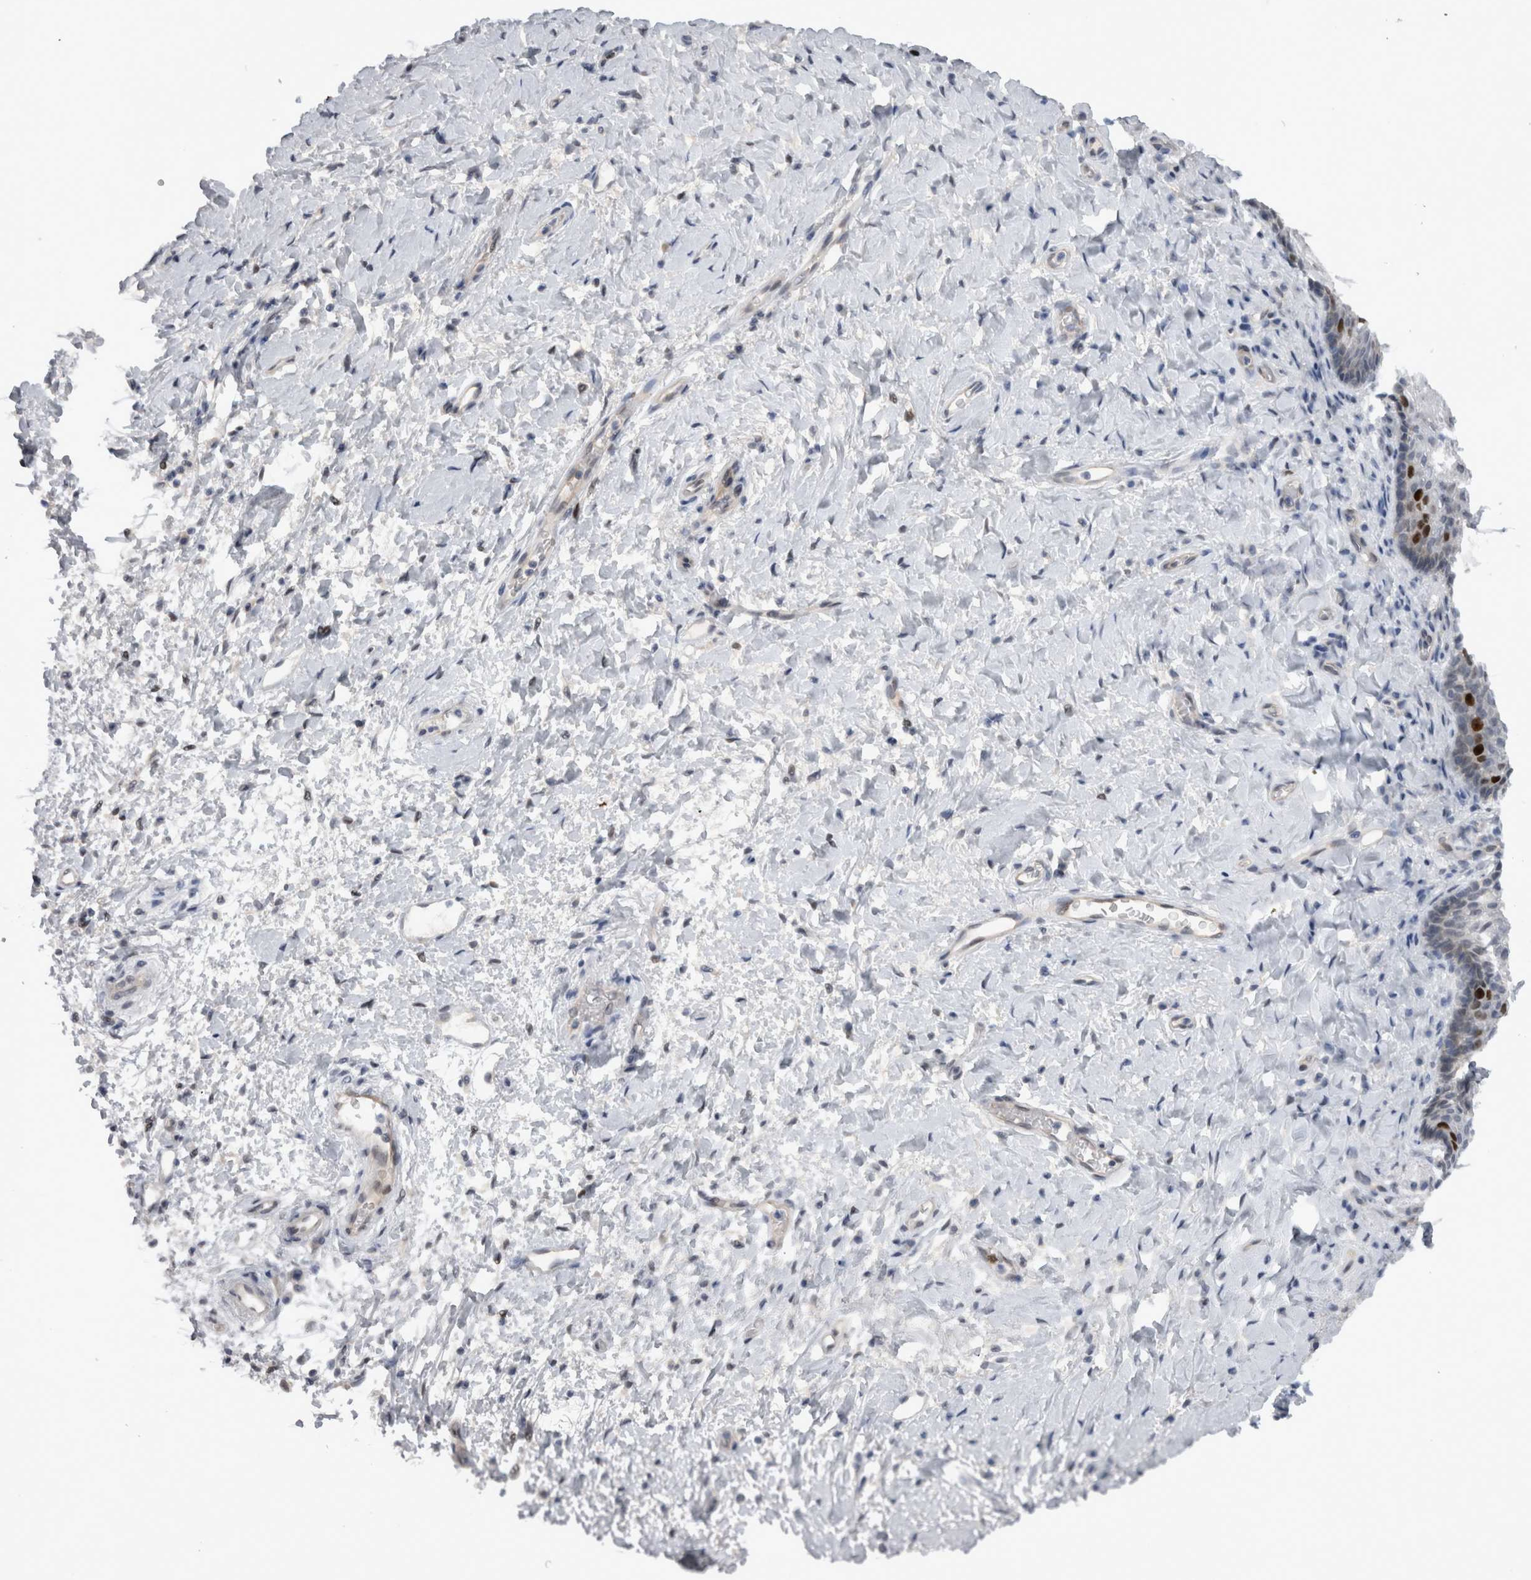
{"staining": {"intensity": "strong", "quantity": "<25%", "location": "nuclear"}, "tissue": "vagina", "cell_type": "Squamous epithelial cells", "image_type": "normal", "snomed": [{"axis": "morphology", "description": "Normal tissue, NOS"}, {"axis": "topography", "description": "Vagina"}], "caption": "Immunohistochemistry (IHC) (DAB (3,3'-diaminobenzidine)) staining of unremarkable vagina exhibits strong nuclear protein staining in about <25% of squamous epithelial cells.", "gene": "KIF18B", "patient": {"sex": "female", "age": 60}}